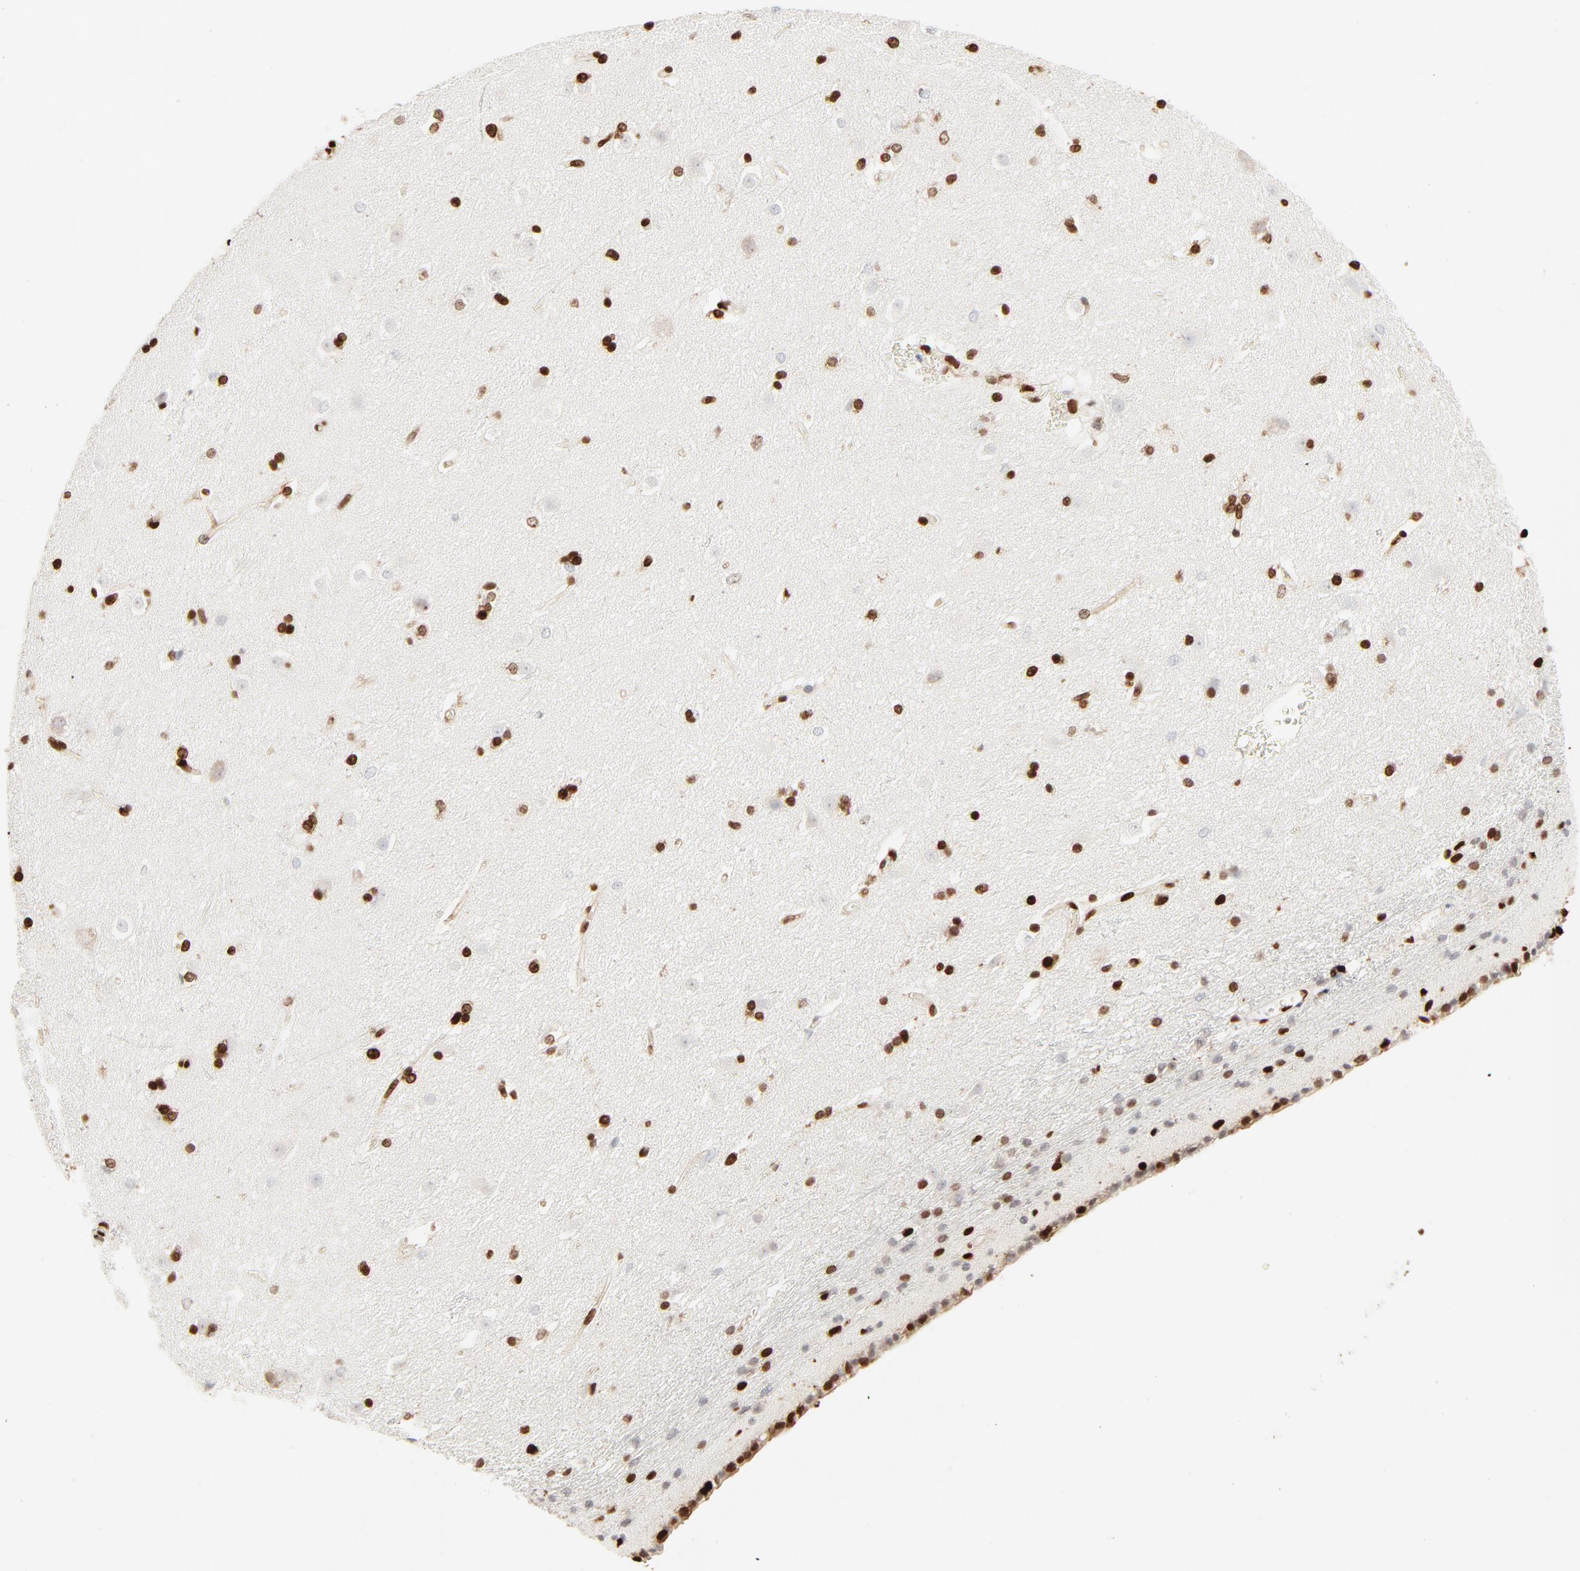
{"staining": {"intensity": "strong", "quantity": "25%-75%", "location": "nuclear"}, "tissue": "caudate", "cell_type": "Glial cells", "image_type": "normal", "snomed": [{"axis": "morphology", "description": "Normal tissue, NOS"}, {"axis": "topography", "description": "Lateral ventricle wall"}], "caption": "This image shows immunohistochemistry (IHC) staining of normal caudate, with high strong nuclear staining in approximately 25%-75% of glial cells.", "gene": "HMGB1", "patient": {"sex": "female", "age": 19}}